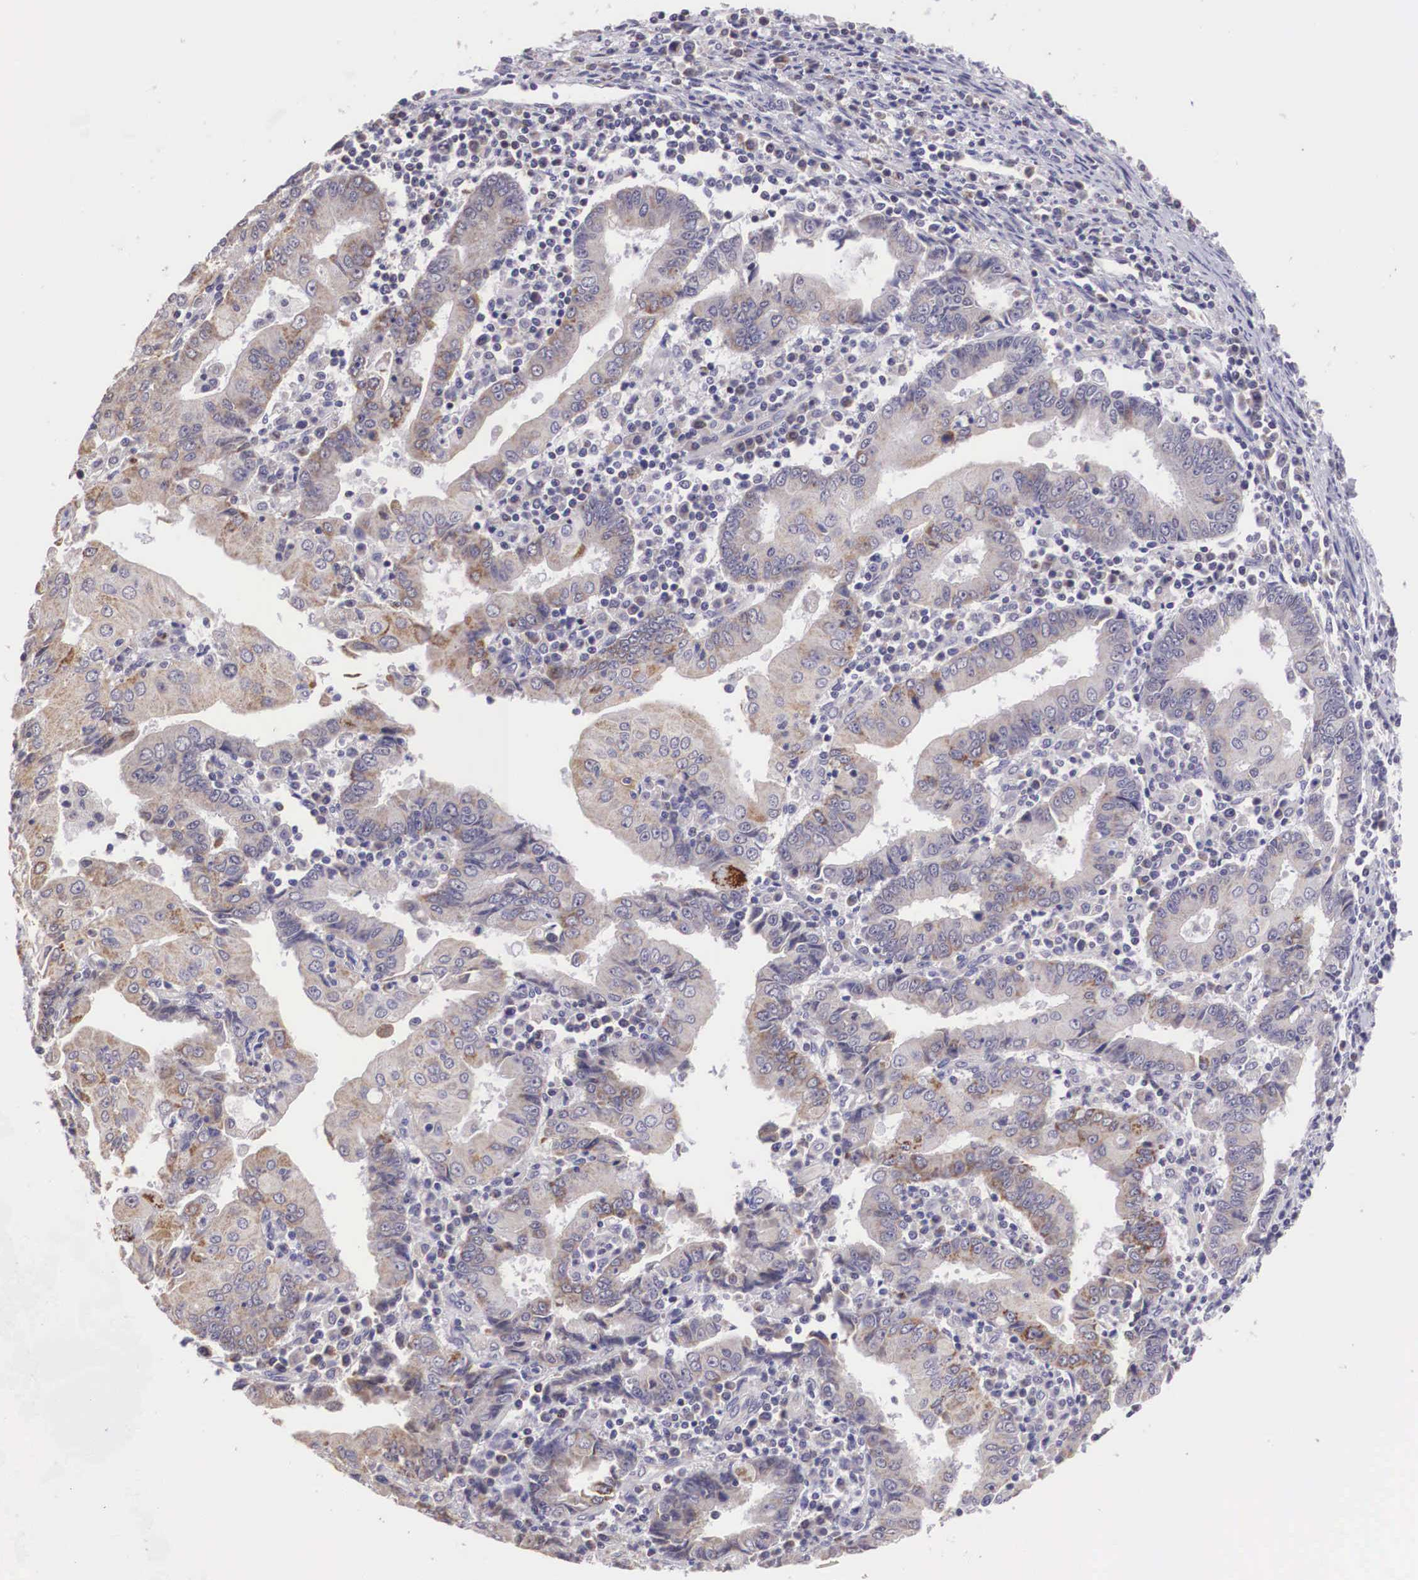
{"staining": {"intensity": "weak", "quantity": "25%-75%", "location": "cytoplasmic/membranous"}, "tissue": "endometrial cancer", "cell_type": "Tumor cells", "image_type": "cancer", "snomed": [{"axis": "morphology", "description": "Adenocarcinoma, NOS"}, {"axis": "topography", "description": "Endometrium"}], "caption": "This micrograph demonstrates endometrial cancer (adenocarcinoma) stained with IHC to label a protein in brown. The cytoplasmic/membranous of tumor cells show weak positivity for the protein. Nuclei are counter-stained blue.", "gene": "ARG2", "patient": {"sex": "female", "age": 75}}